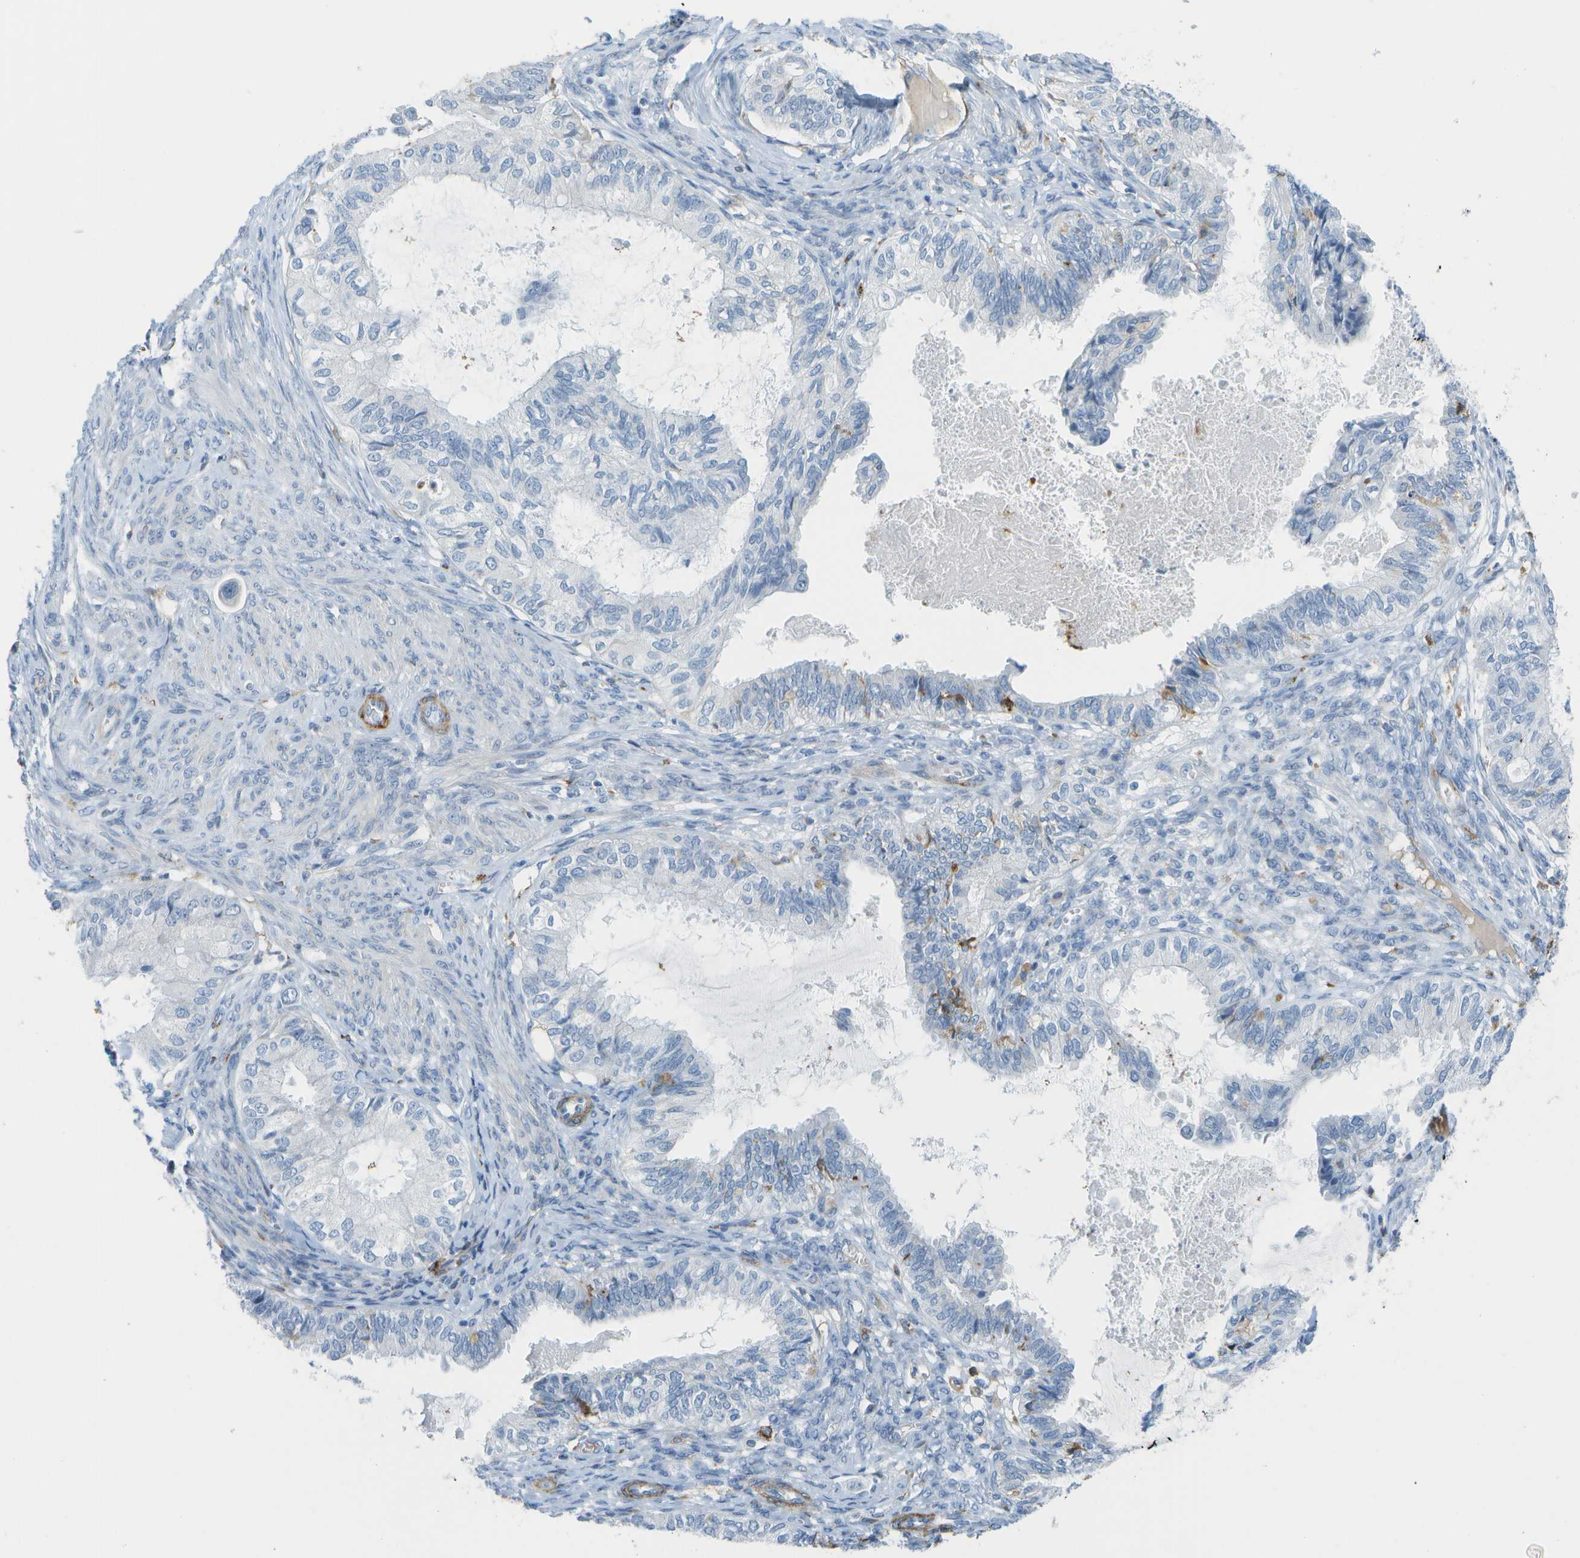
{"staining": {"intensity": "negative", "quantity": "none", "location": "none"}, "tissue": "cervical cancer", "cell_type": "Tumor cells", "image_type": "cancer", "snomed": [{"axis": "morphology", "description": "Normal tissue, NOS"}, {"axis": "morphology", "description": "Adenocarcinoma, NOS"}, {"axis": "topography", "description": "Cervix"}, {"axis": "topography", "description": "Endometrium"}], "caption": "The immunohistochemistry micrograph has no significant positivity in tumor cells of cervical cancer tissue.", "gene": "ZBTB43", "patient": {"sex": "female", "age": 86}}